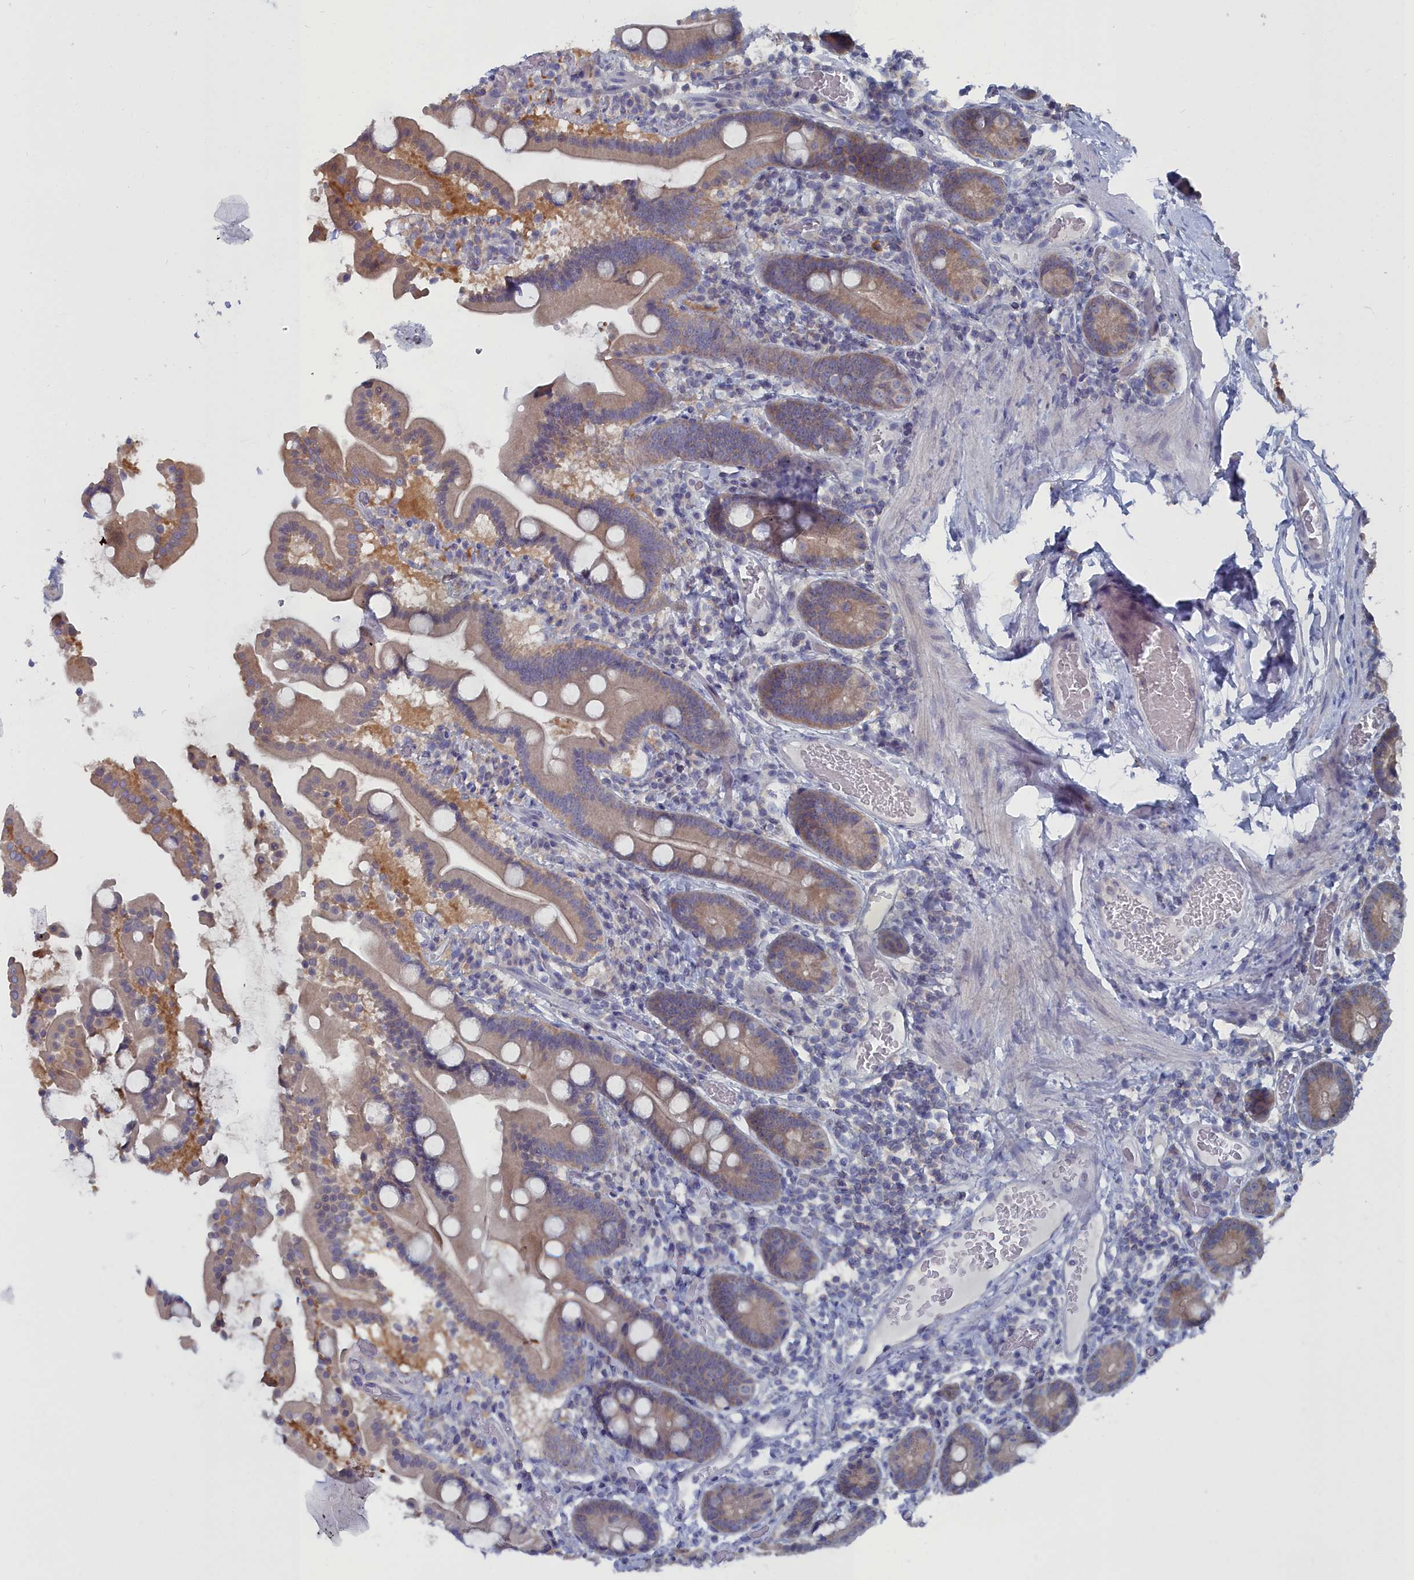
{"staining": {"intensity": "moderate", "quantity": ">75%", "location": "cytoplasmic/membranous"}, "tissue": "duodenum", "cell_type": "Glandular cells", "image_type": "normal", "snomed": [{"axis": "morphology", "description": "Normal tissue, NOS"}, {"axis": "topography", "description": "Duodenum"}], "caption": "Immunohistochemical staining of normal duodenum displays medium levels of moderate cytoplasmic/membranous positivity in about >75% of glandular cells.", "gene": "CCDC149", "patient": {"sex": "male", "age": 55}}